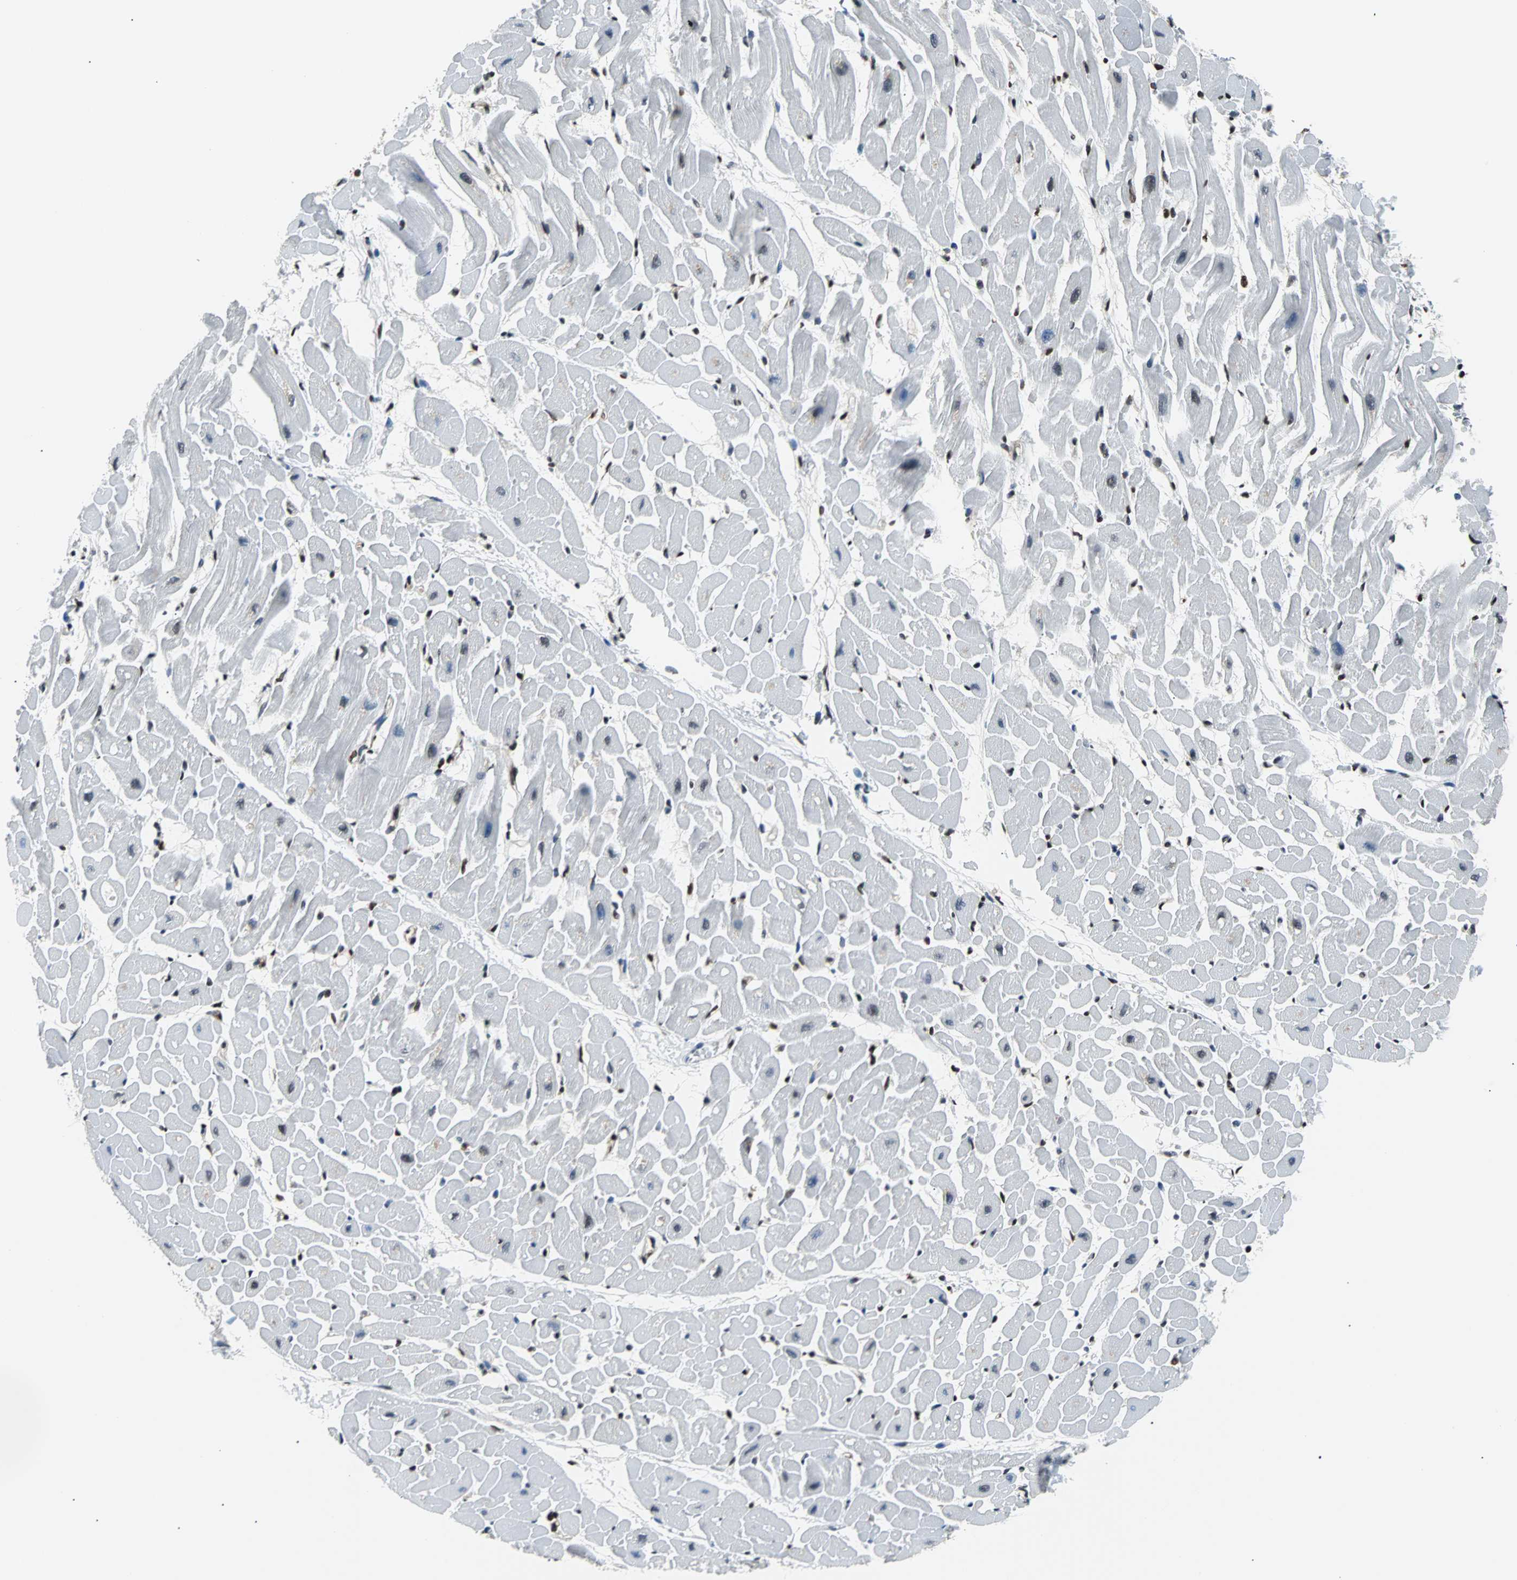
{"staining": {"intensity": "strong", "quantity": ">75%", "location": "nuclear"}, "tissue": "heart muscle", "cell_type": "Cardiomyocytes", "image_type": "normal", "snomed": [{"axis": "morphology", "description": "Normal tissue, NOS"}, {"axis": "topography", "description": "Heart"}], "caption": "High-magnification brightfield microscopy of benign heart muscle stained with DAB (3,3'-diaminobenzidine) (brown) and counterstained with hematoxylin (blue). cardiomyocytes exhibit strong nuclear positivity is seen in approximately>75% of cells.", "gene": "FUBP1", "patient": {"sex": "male", "age": 45}}